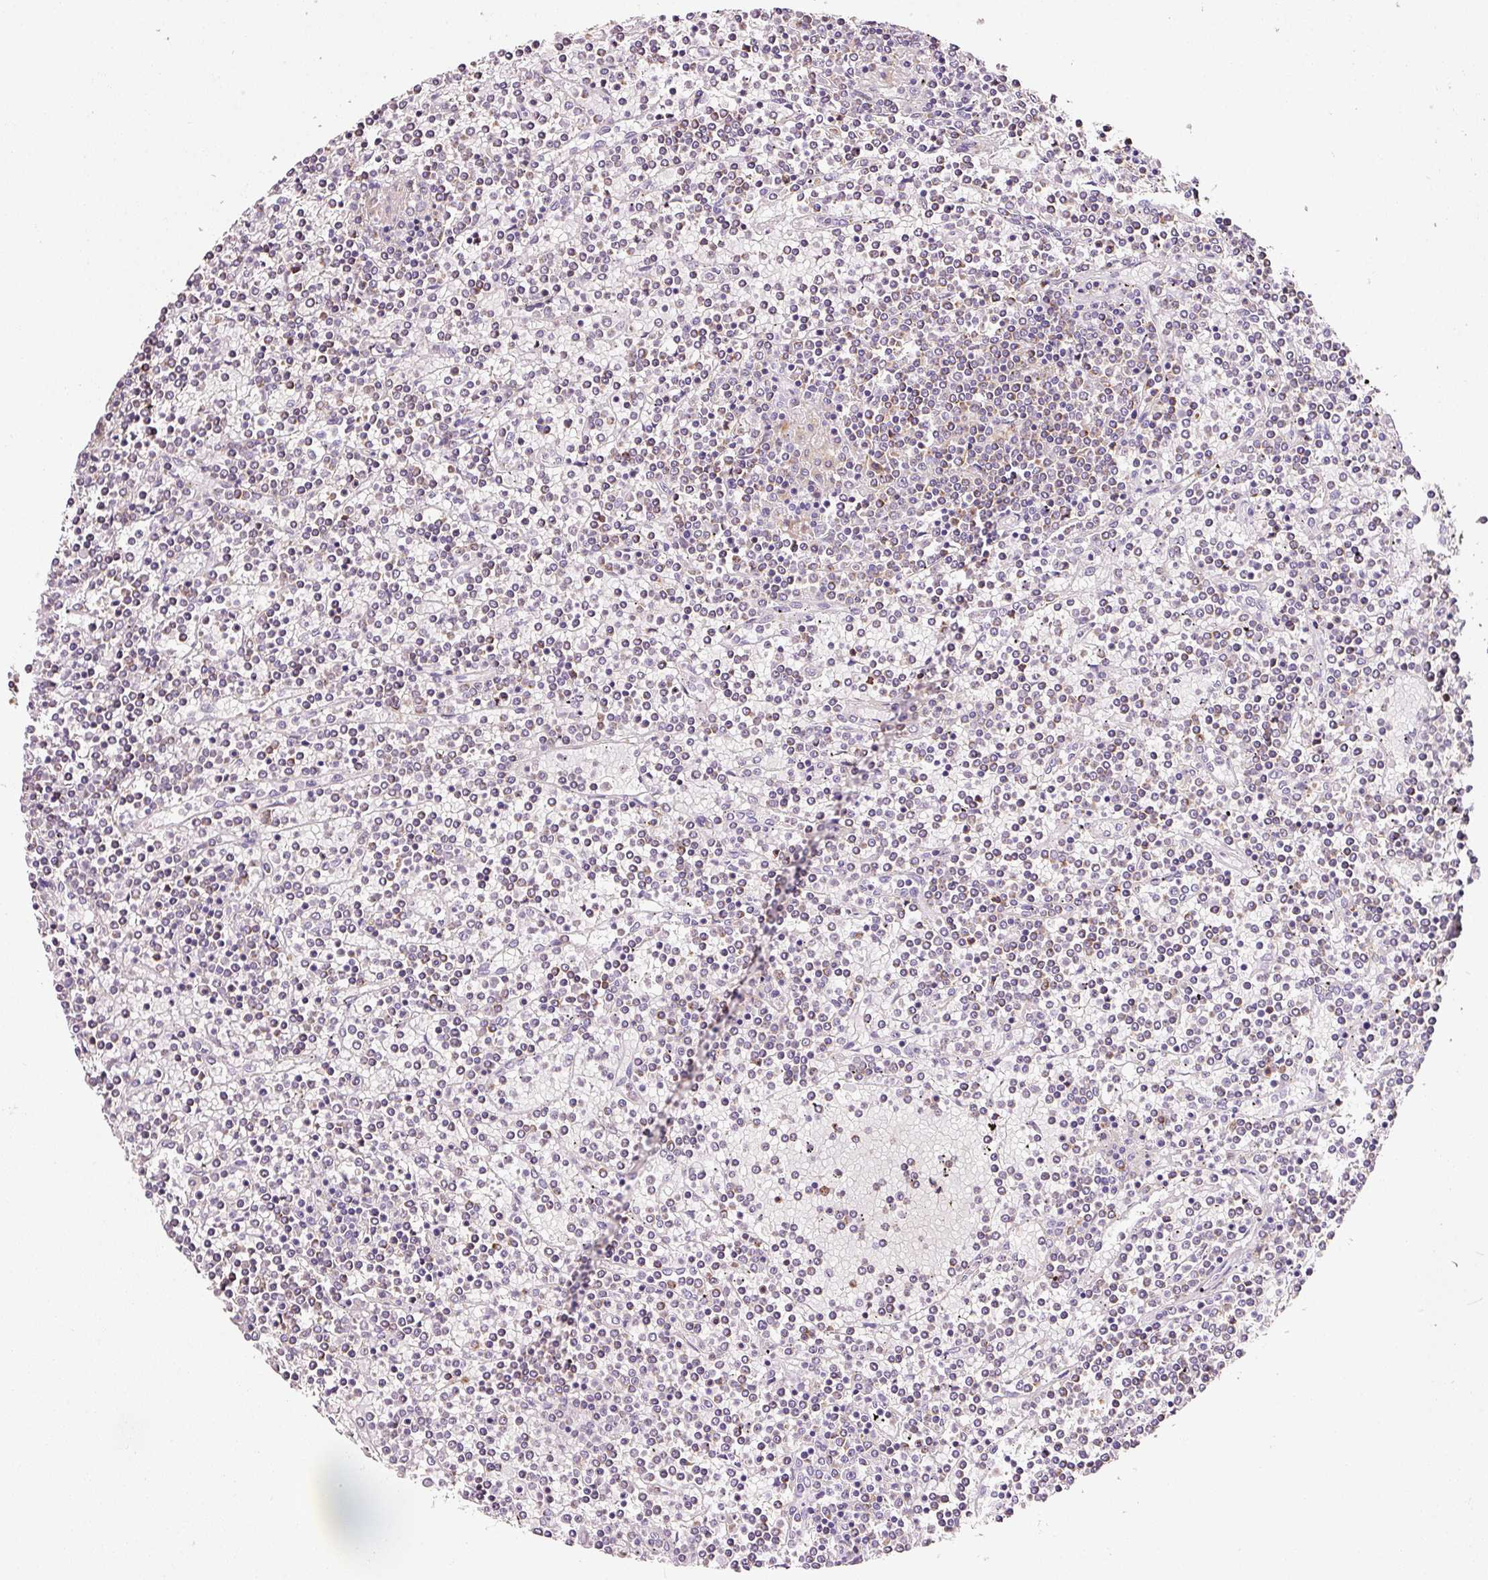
{"staining": {"intensity": "weak", "quantity": "<25%", "location": "cytoplasmic/membranous"}, "tissue": "lymphoma", "cell_type": "Tumor cells", "image_type": "cancer", "snomed": [{"axis": "morphology", "description": "Malignant lymphoma, non-Hodgkin's type, Low grade"}, {"axis": "topography", "description": "Spleen"}], "caption": "The histopathology image demonstrates no significant positivity in tumor cells of lymphoma. Brightfield microscopy of IHC stained with DAB (3,3'-diaminobenzidine) (brown) and hematoxylin (blue), captured at high magnification.", "gene": "CYB561A3", "patient": {"sex": "female", "age": 19}}